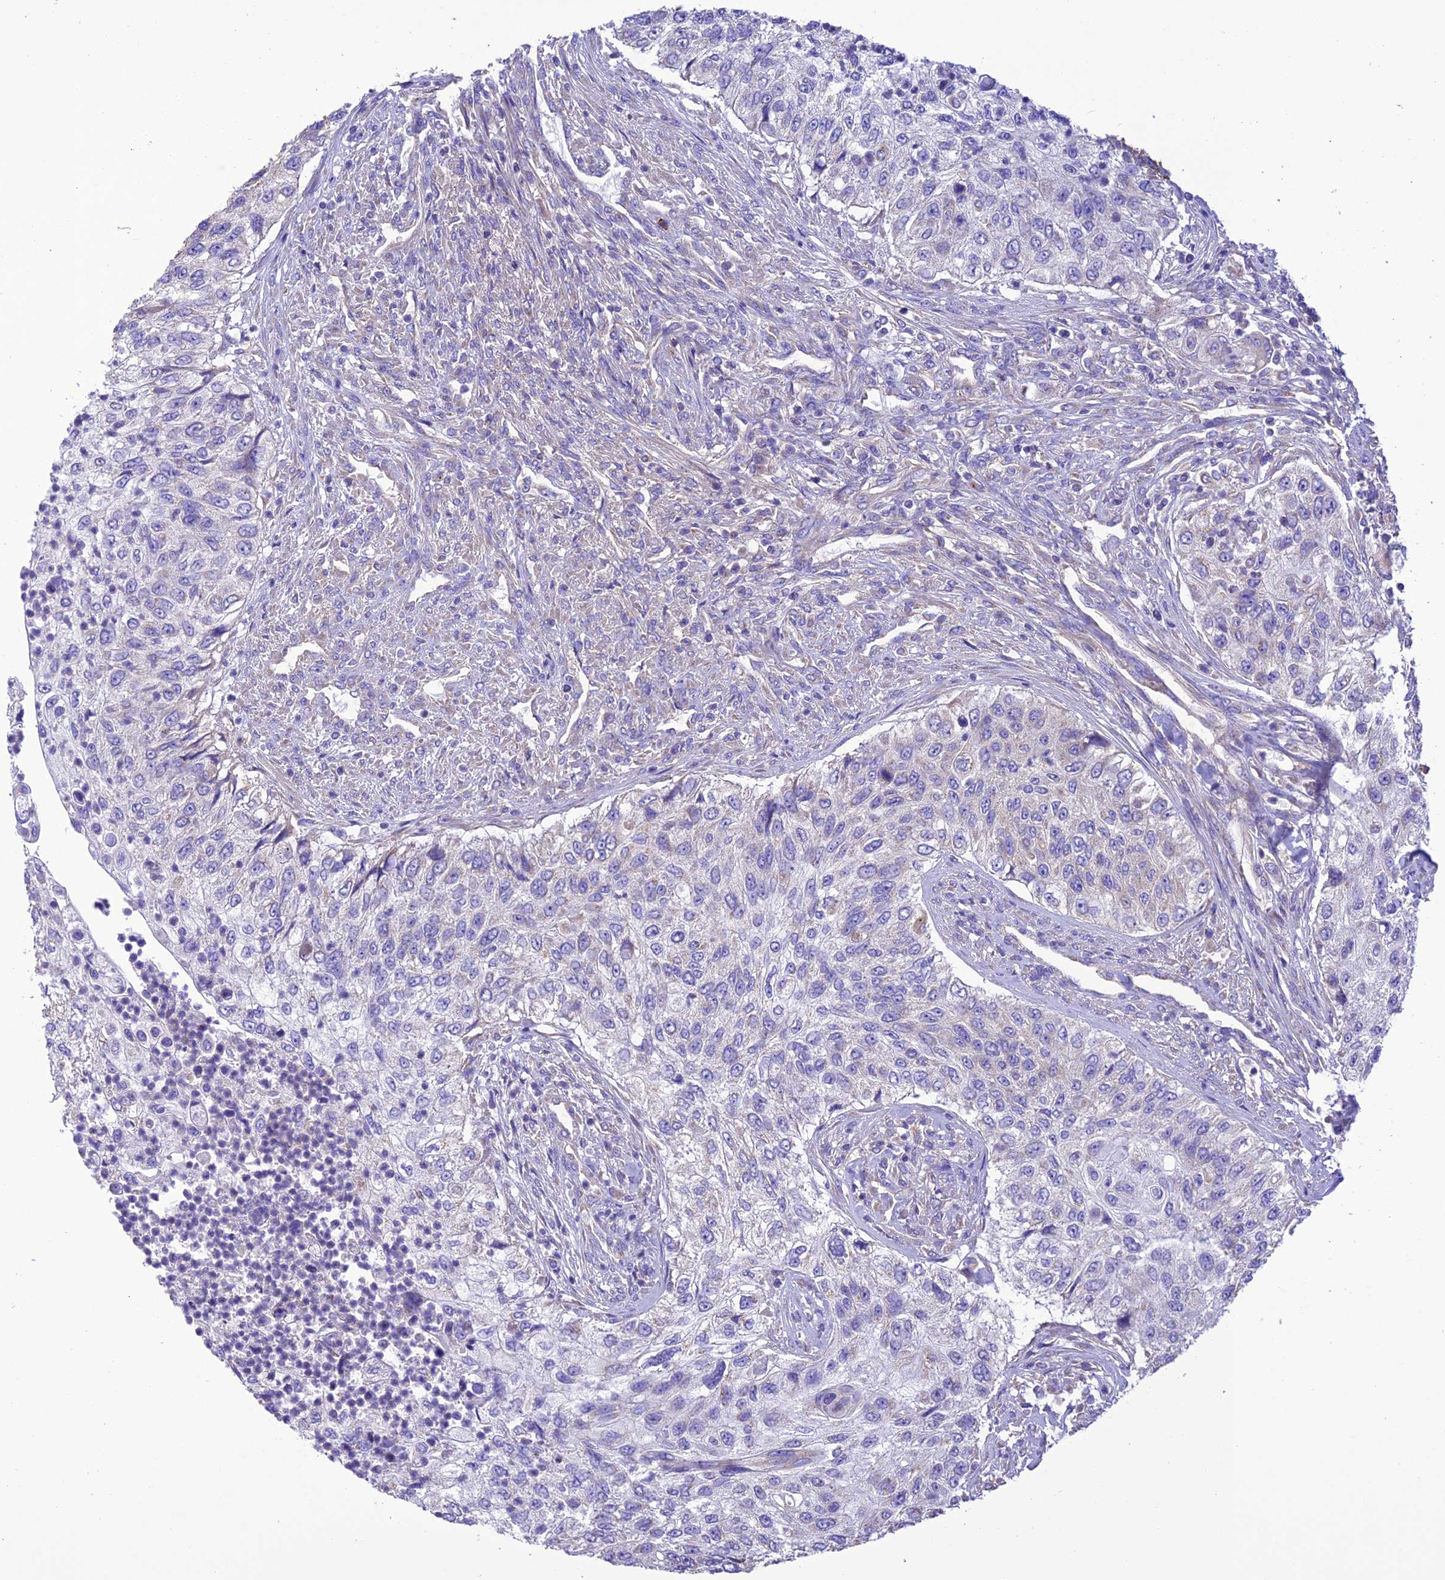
{"staining": {"intensity": "negative", "quantity": "none", "location": "none"}, "tissue": "urothelial cancer", "cell_type": "Tumor cells", "image_type": "cancer", "snomed": [{"axis": "morphology", "description": "Urothelial carcinoma, High grade"}, {"axis": "topography", "description": "Urinary bladder"}], "caption": "Image shows no protein expression in tumor cells of urothelial cancer tissue.", "gene": "MAP3K12", "patient": {"sex": "female", "age": 60}}